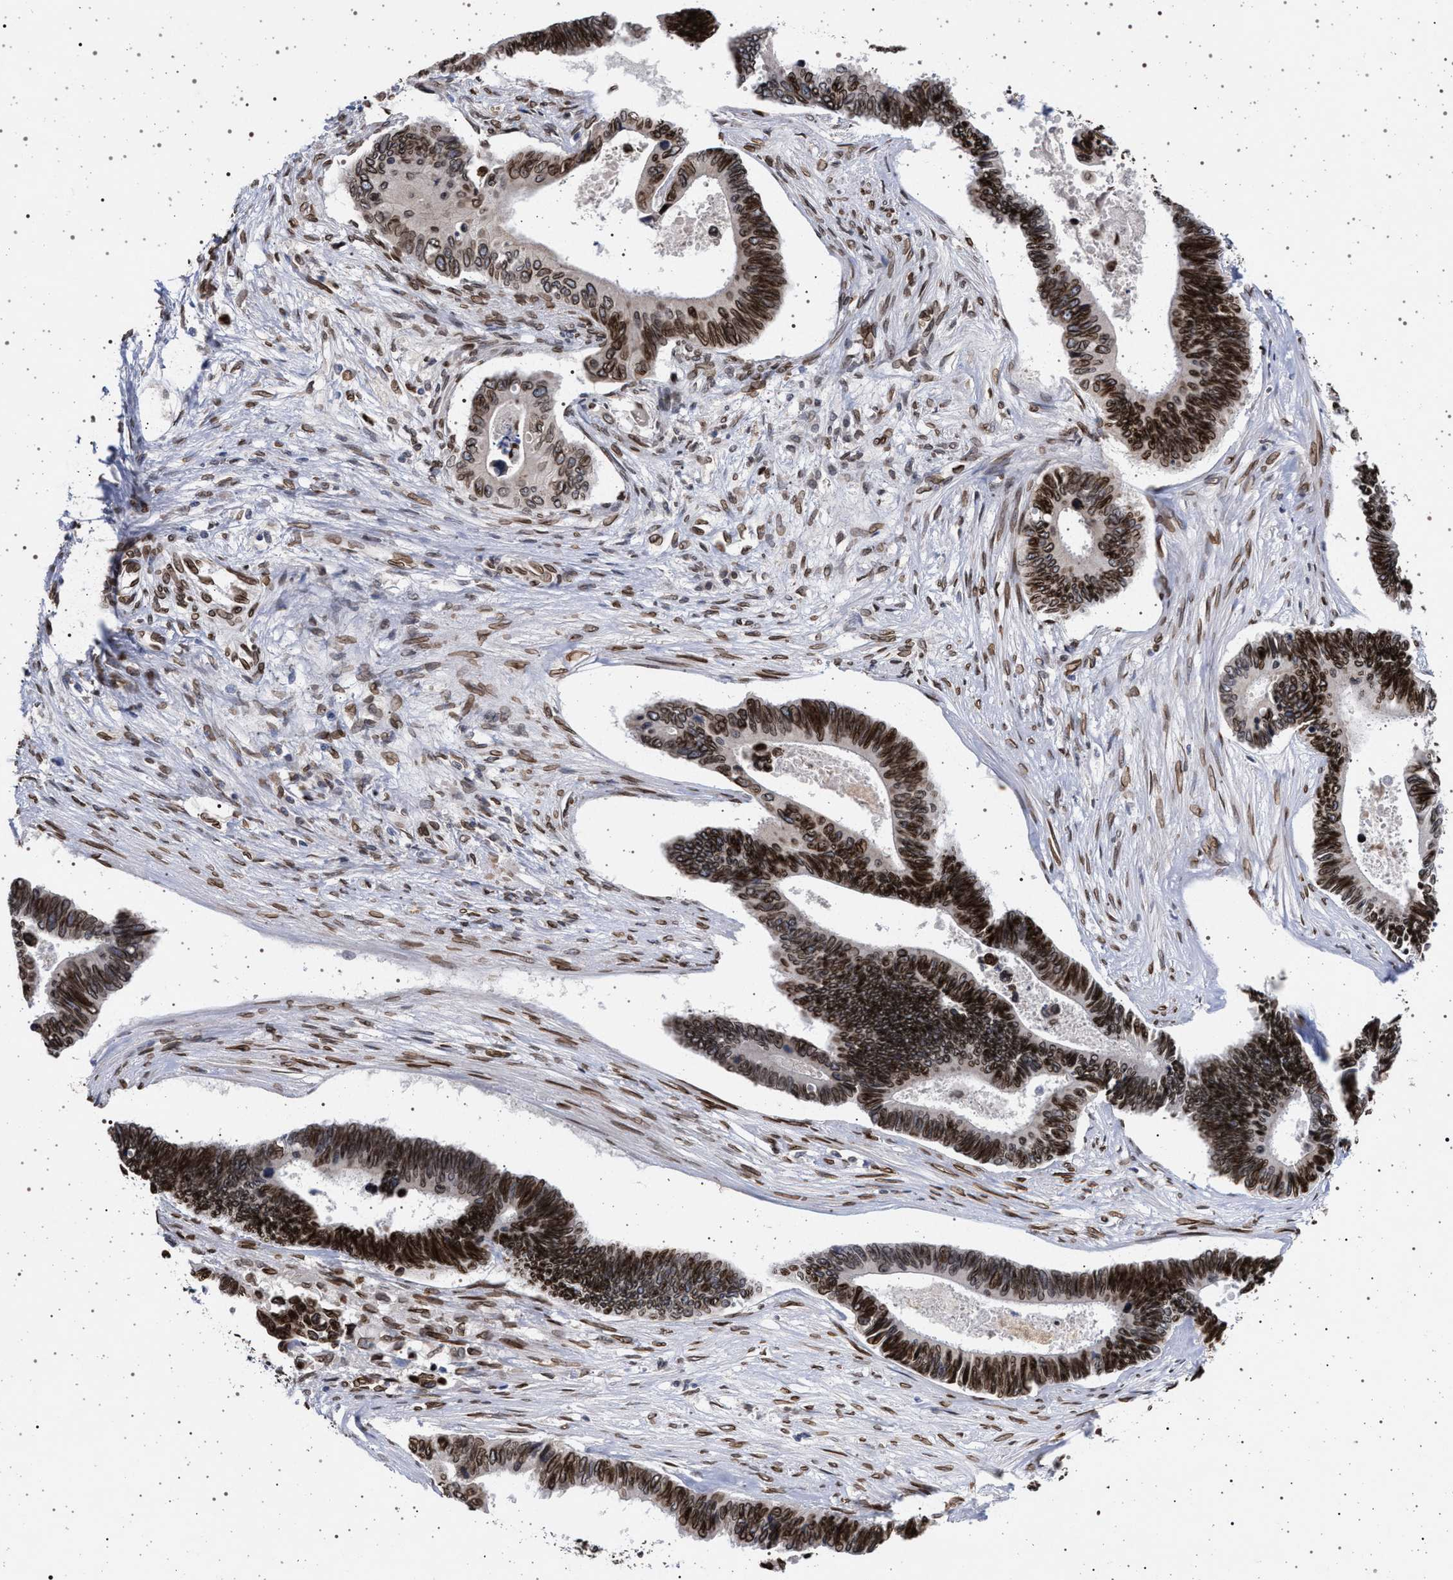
{"staining": {"intensity": "strong", "quantity": ">75%", "location": "nuclear"}, "tissue": "pancreatic cancer", "cell_type": "Tumor cells", "image_type": "cancer", "snomed": [{"axis": "morphology", "description": "Adenocarcinoma, NOS"}, {"axis": "topography", "description": "Pancreas"}], "caption": "An image of pancreatic cancer stained for a protein displays strong nuclear brown staining in tumor cells.", "gene": "ING2", "patient": {"sex": "female", "age": 70}}